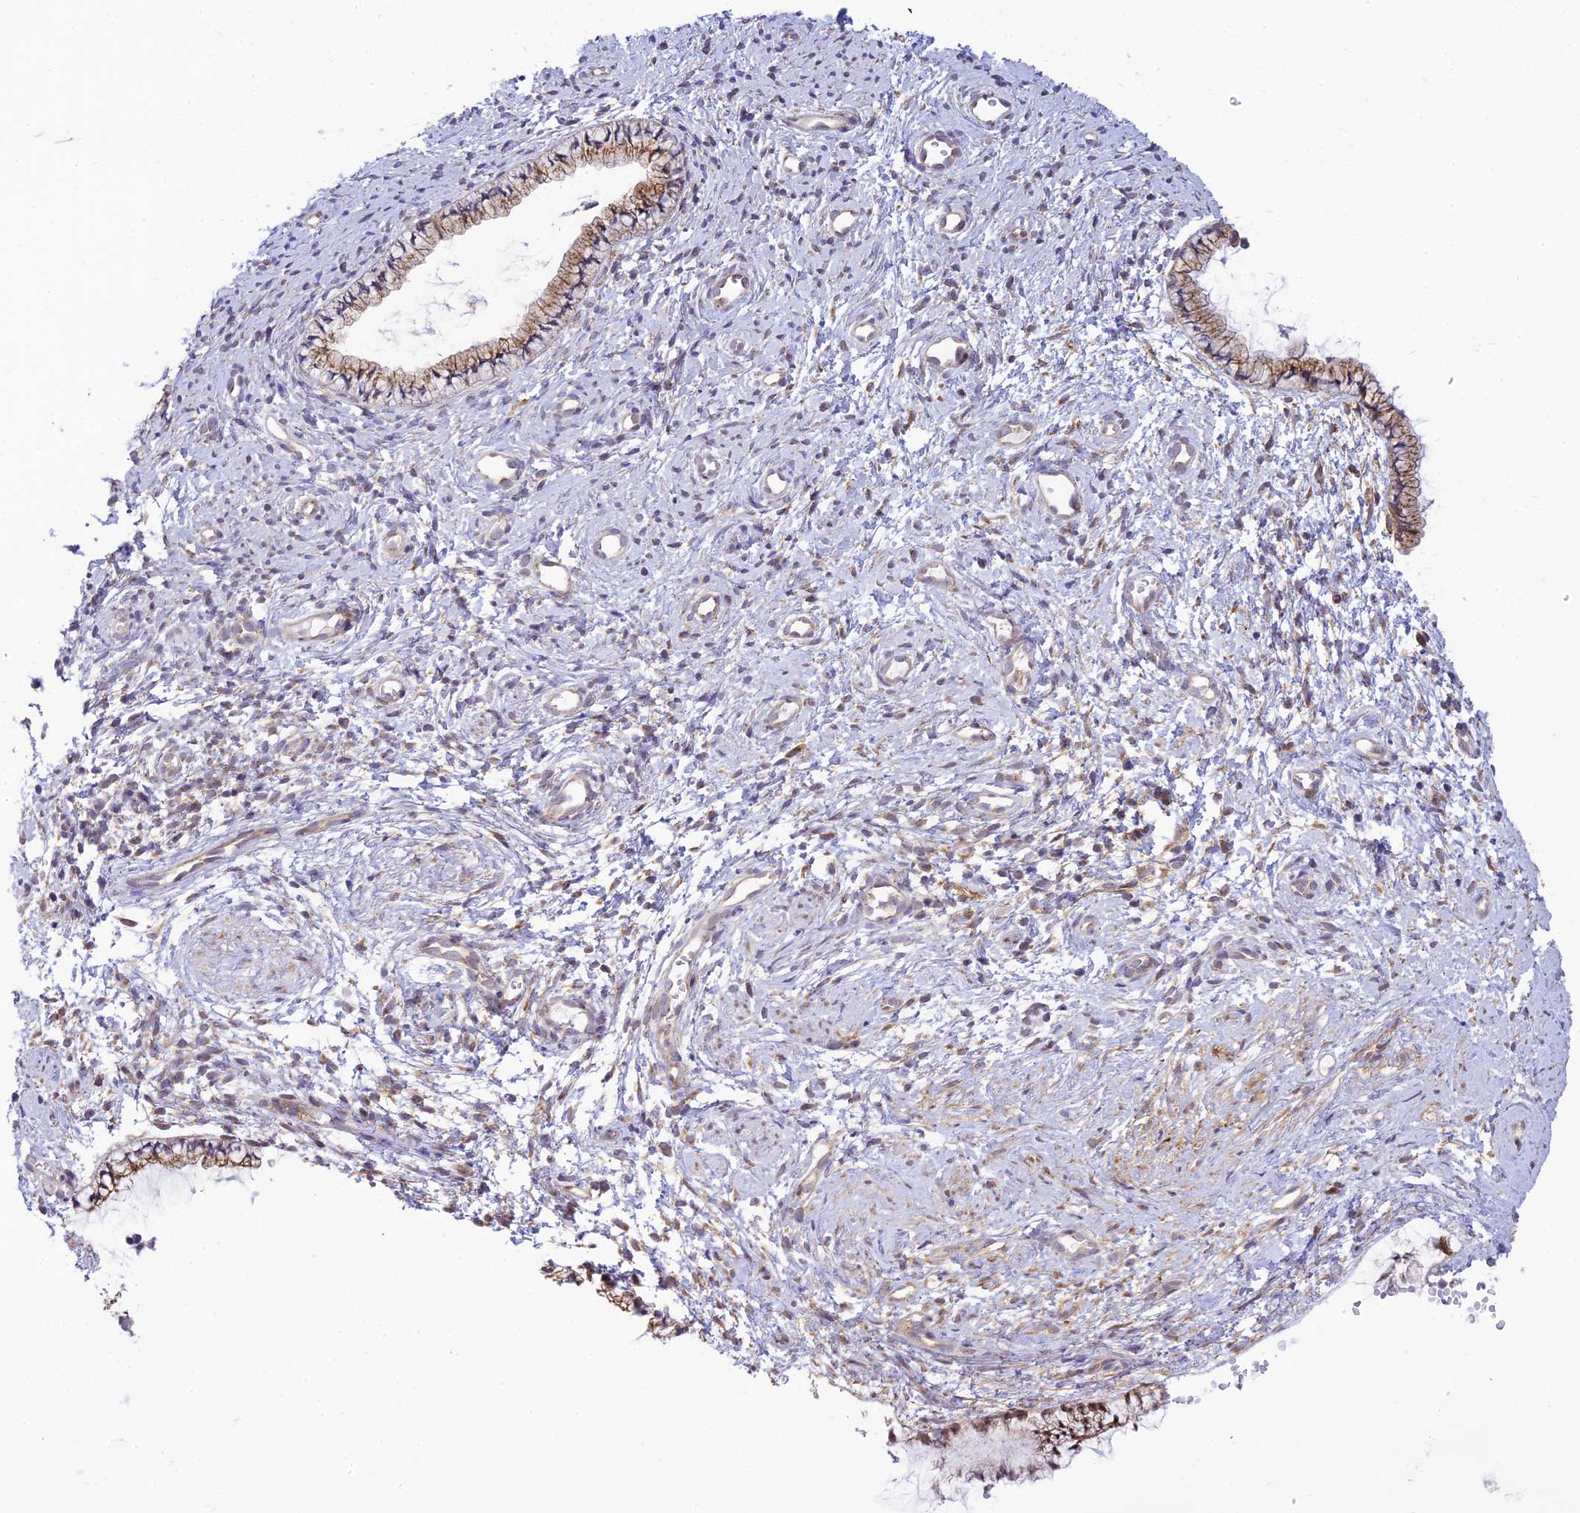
{"staining": {"intensity": "moderate", "quantity": ">75%", "location": "cytoplasmic/membranous"}, "tissue": "cervix", "cell_type": "Glandular cells", "image_type": "normal", "snomed": [{"axis": "morphology", "description": "Normal tissue, NOS"}, {"axis": "topography", "description": "Cervix"}], "caption": "The histopathology image demonstrates immunohistochemical staining of normal cervix. There is moderate cytoplasmic/membranous positivity is appreciated in approximately >75% of glandular cells. (IHC, brightfield microscopy, high magnification).", "gene": "HOOK2", "patient": {"sex": "female", "age": 57}}